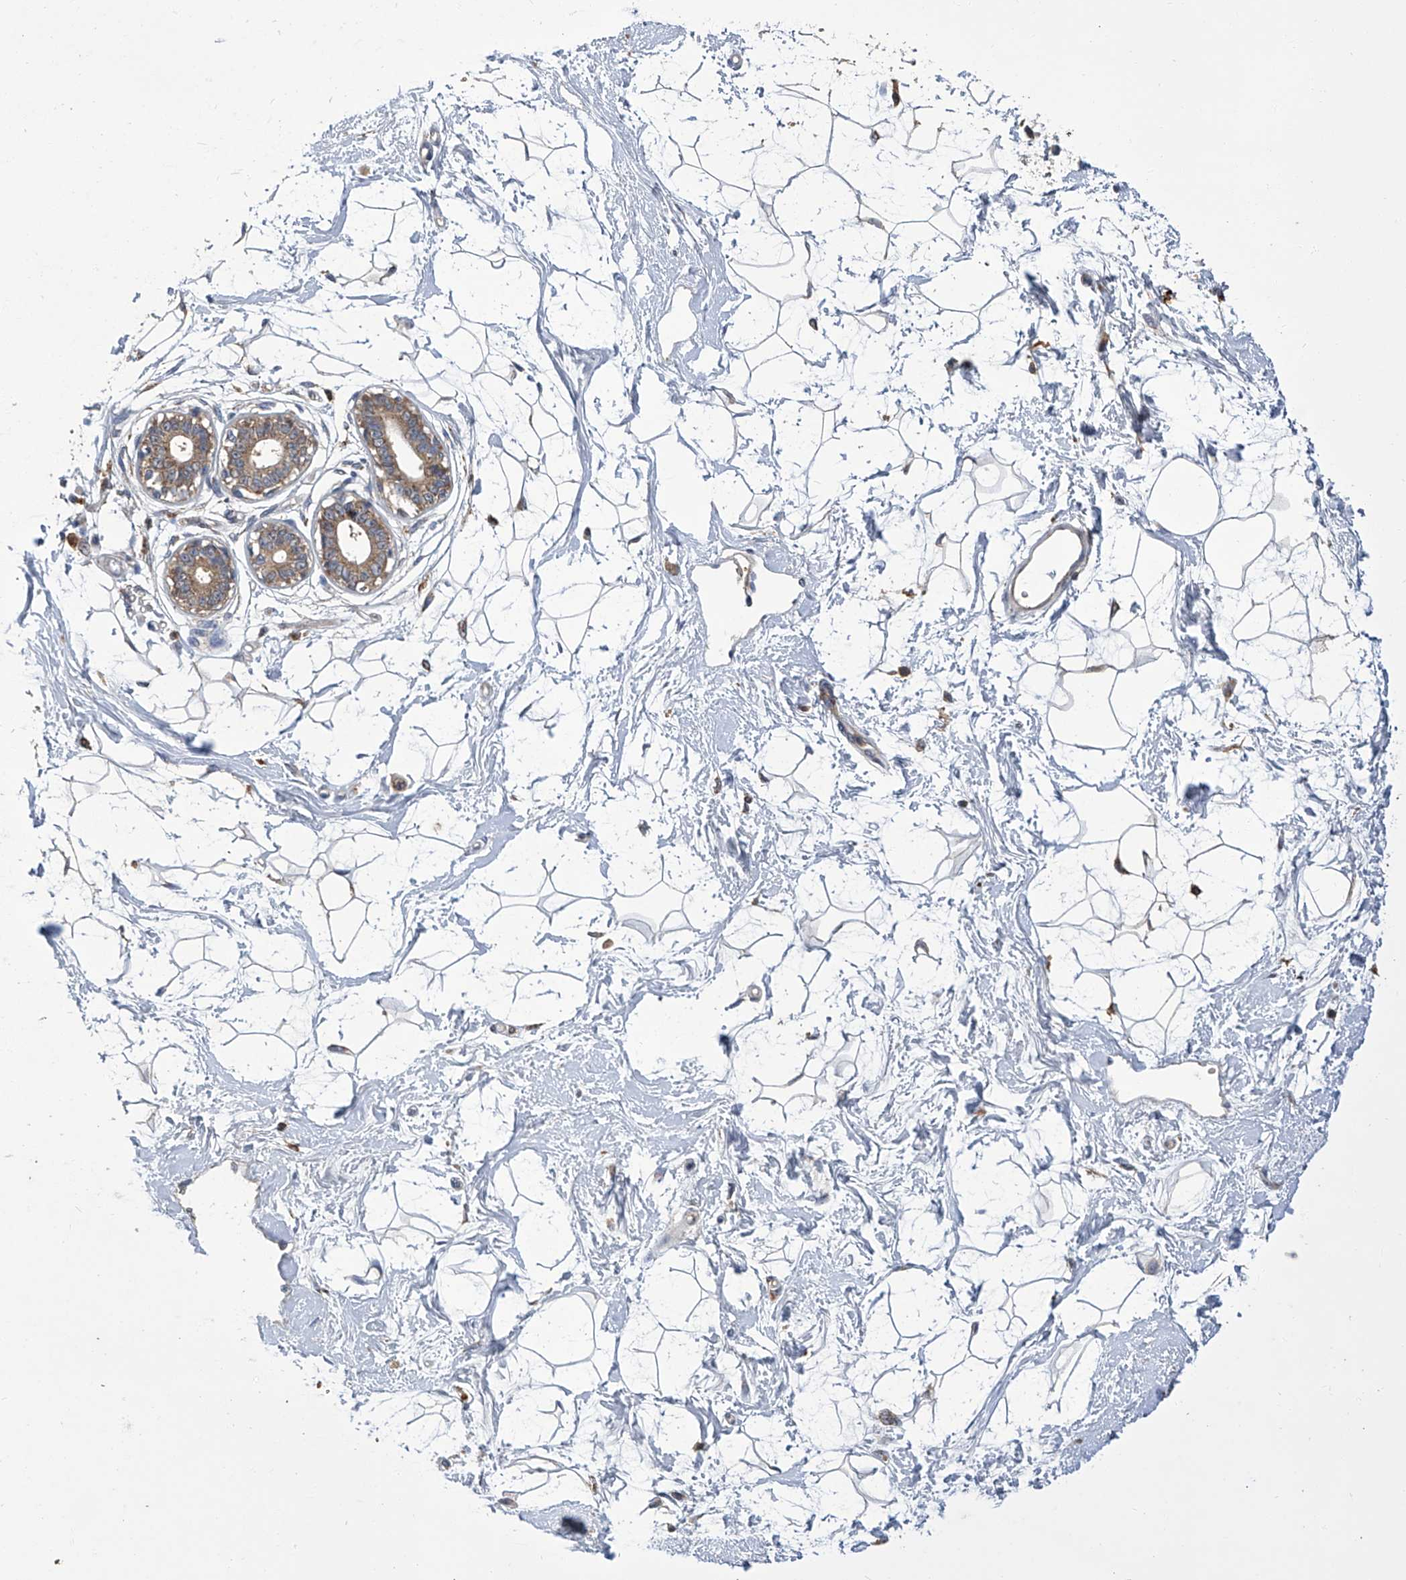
{"staining": {"intensity": "weak", "quantity": ">75%", "location": "cytoplasmic/membranous"}, "tissue": "breast", "cell_type": "Adipocytes", "image_type": "normal", "snomed": [{"axis": "morphology", "description": "Normal tissue, NOS"}, {"axis": "topography", "description": "Breast"}], "caption": "A high-resolution histopathology image shows immunohistochemistry staining of unremarkable breast, which reveals weak cytoplasmic/membranous staining in about >75% of adipocytes. (DAB IHC, brown staining for protein, blue staining for nuclei).", "gene": "TNFRSF13B", "patient": {"sex": "female", "age": 45}}